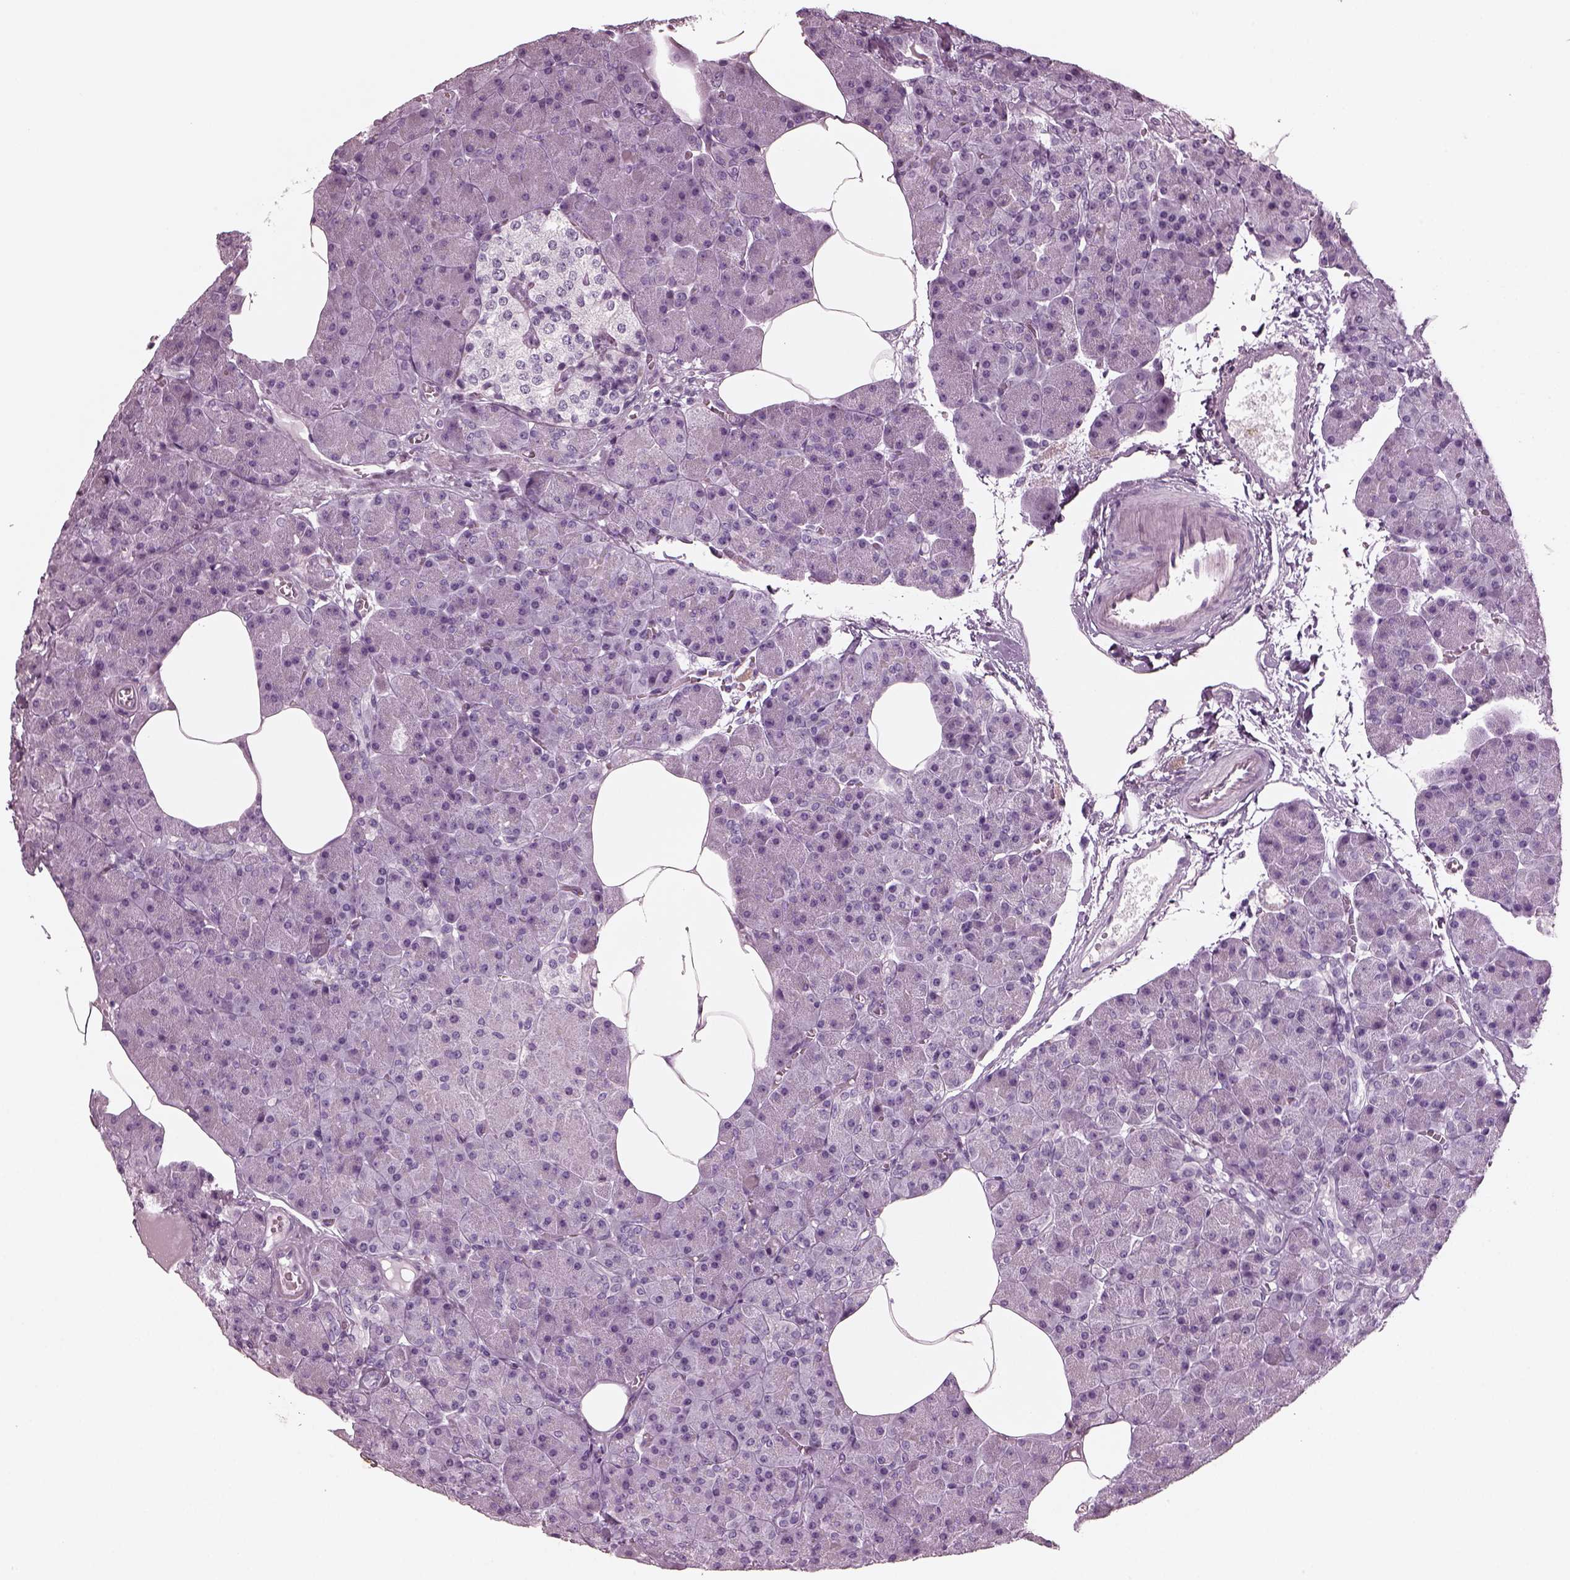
{"staining": {"intensity": "negative", "quantity": "none", "location": "none"}, "tissue": "pancreas", "cell_type": "Exocrine glandular cells", "image_type": "normal", "snomed": [{"axis": "morphology", "description": "Normal tissue, NOS"}, {"axis": "topography", "description": "Pancreas"}], "caption": "DAB (3,3'-diaminobenzidine) immunohistochemical staining of benign pancreas exhibits no significant staining in exocrine glandular cells. (Stains: DAB immunohistochemistry with hematoxylin counter stain, Microscopy: brightfield microscopy at high magnification).", "gene": "RCVRN", "patient": {"sex": "female", "age": 45}}